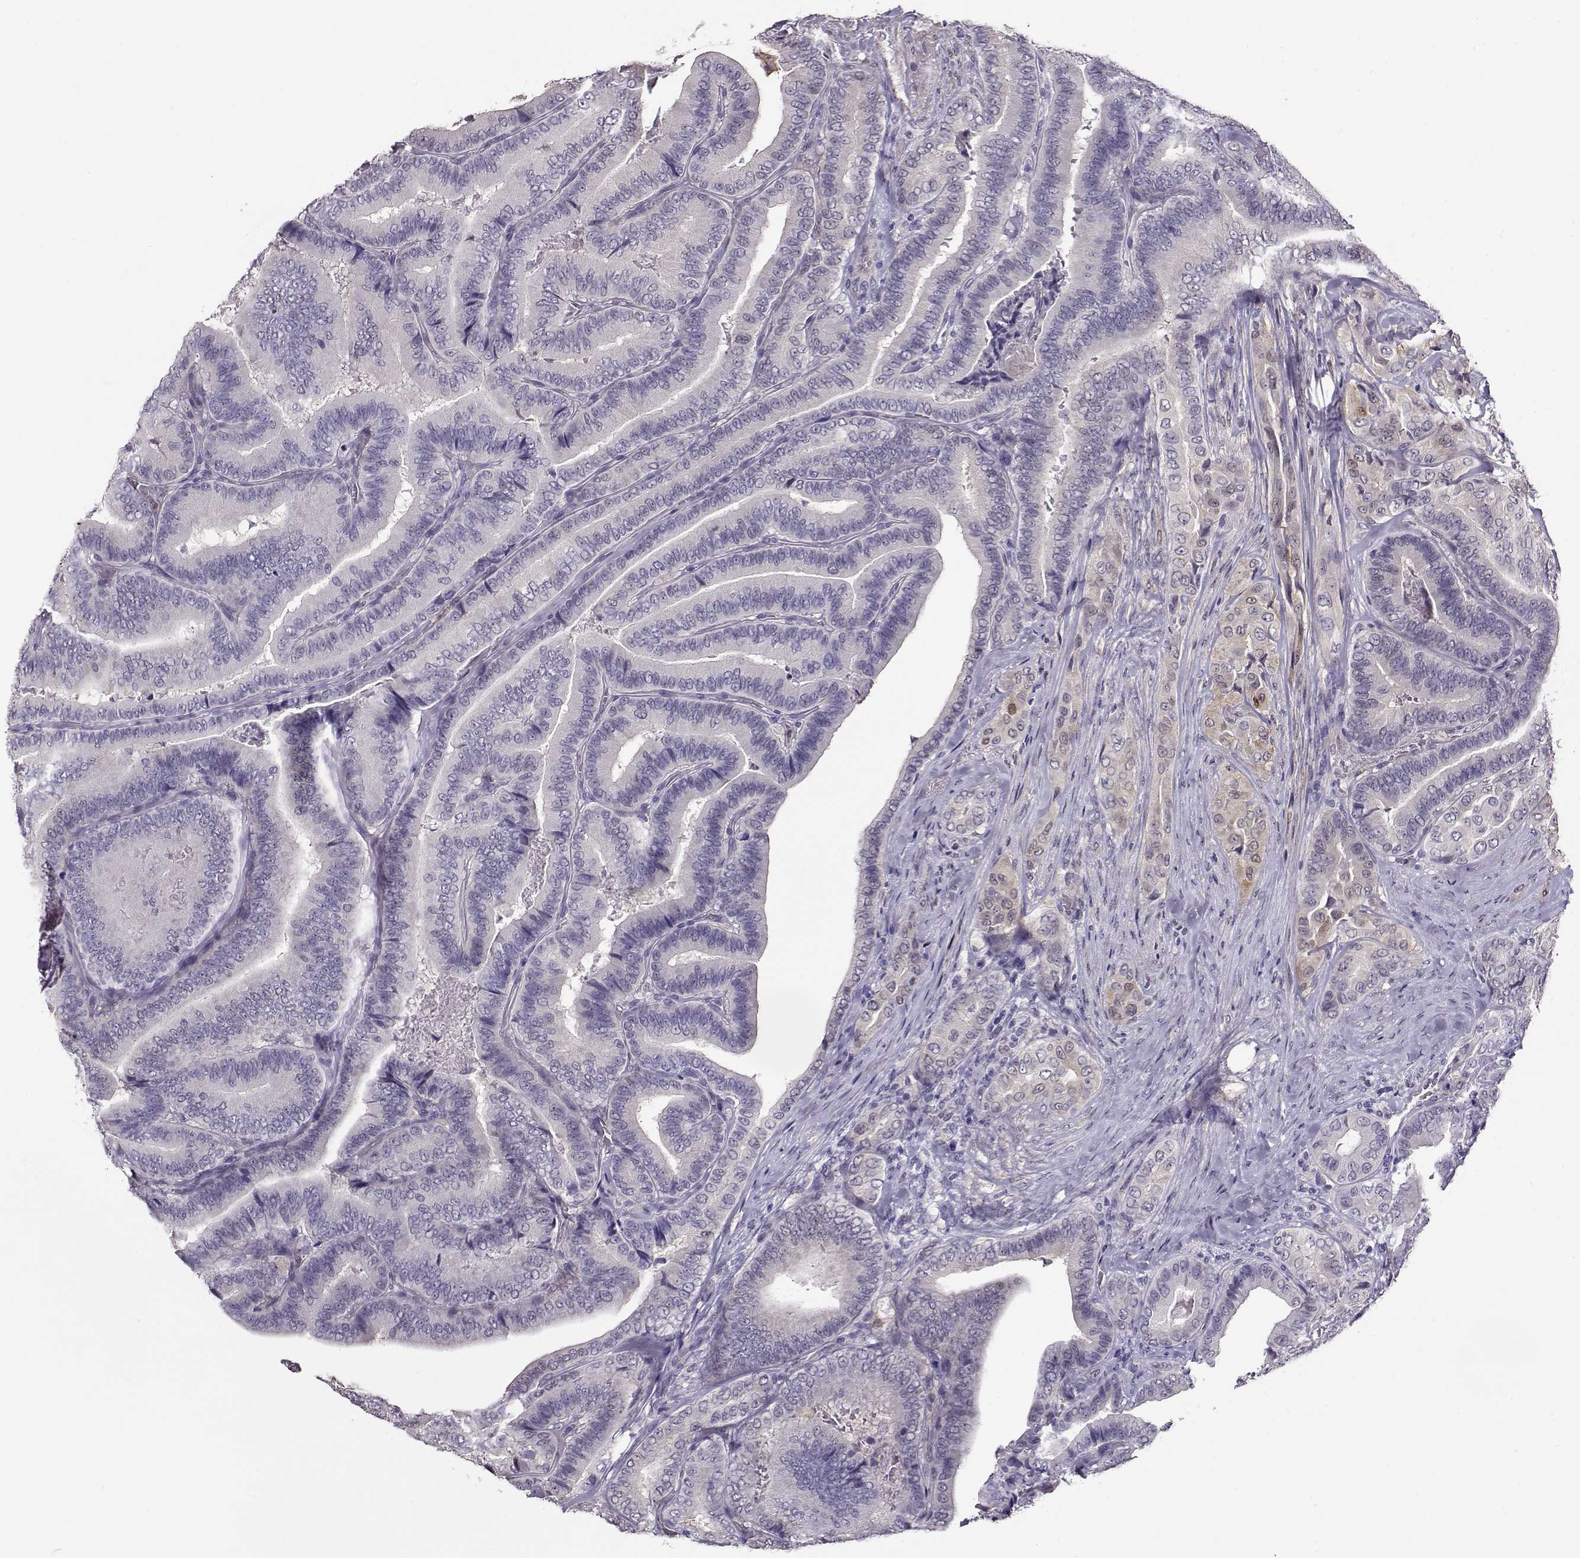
{"staining": {"intensity": "weak", "quantity": "<25%", "location": "cytoplasmic/membranous"}, "tissue": "thyroid cancer", "cell_type": "Tumor cells", "image_type": "cancer", "snomed": [{"axis": "morphology", "description": "Papillary adenocarcinoma, NOS"}, {"axis": "topography", "description": "Thyroid gland"}], "caption": "Tumor cells show no significant staining in thyroid cancer. (DAB immunohistochemistry (IHC) visualized using brightfield microscopy, high magnification).", "gene": "CCR8", "patient": {"sex": "male", "age": 61}}